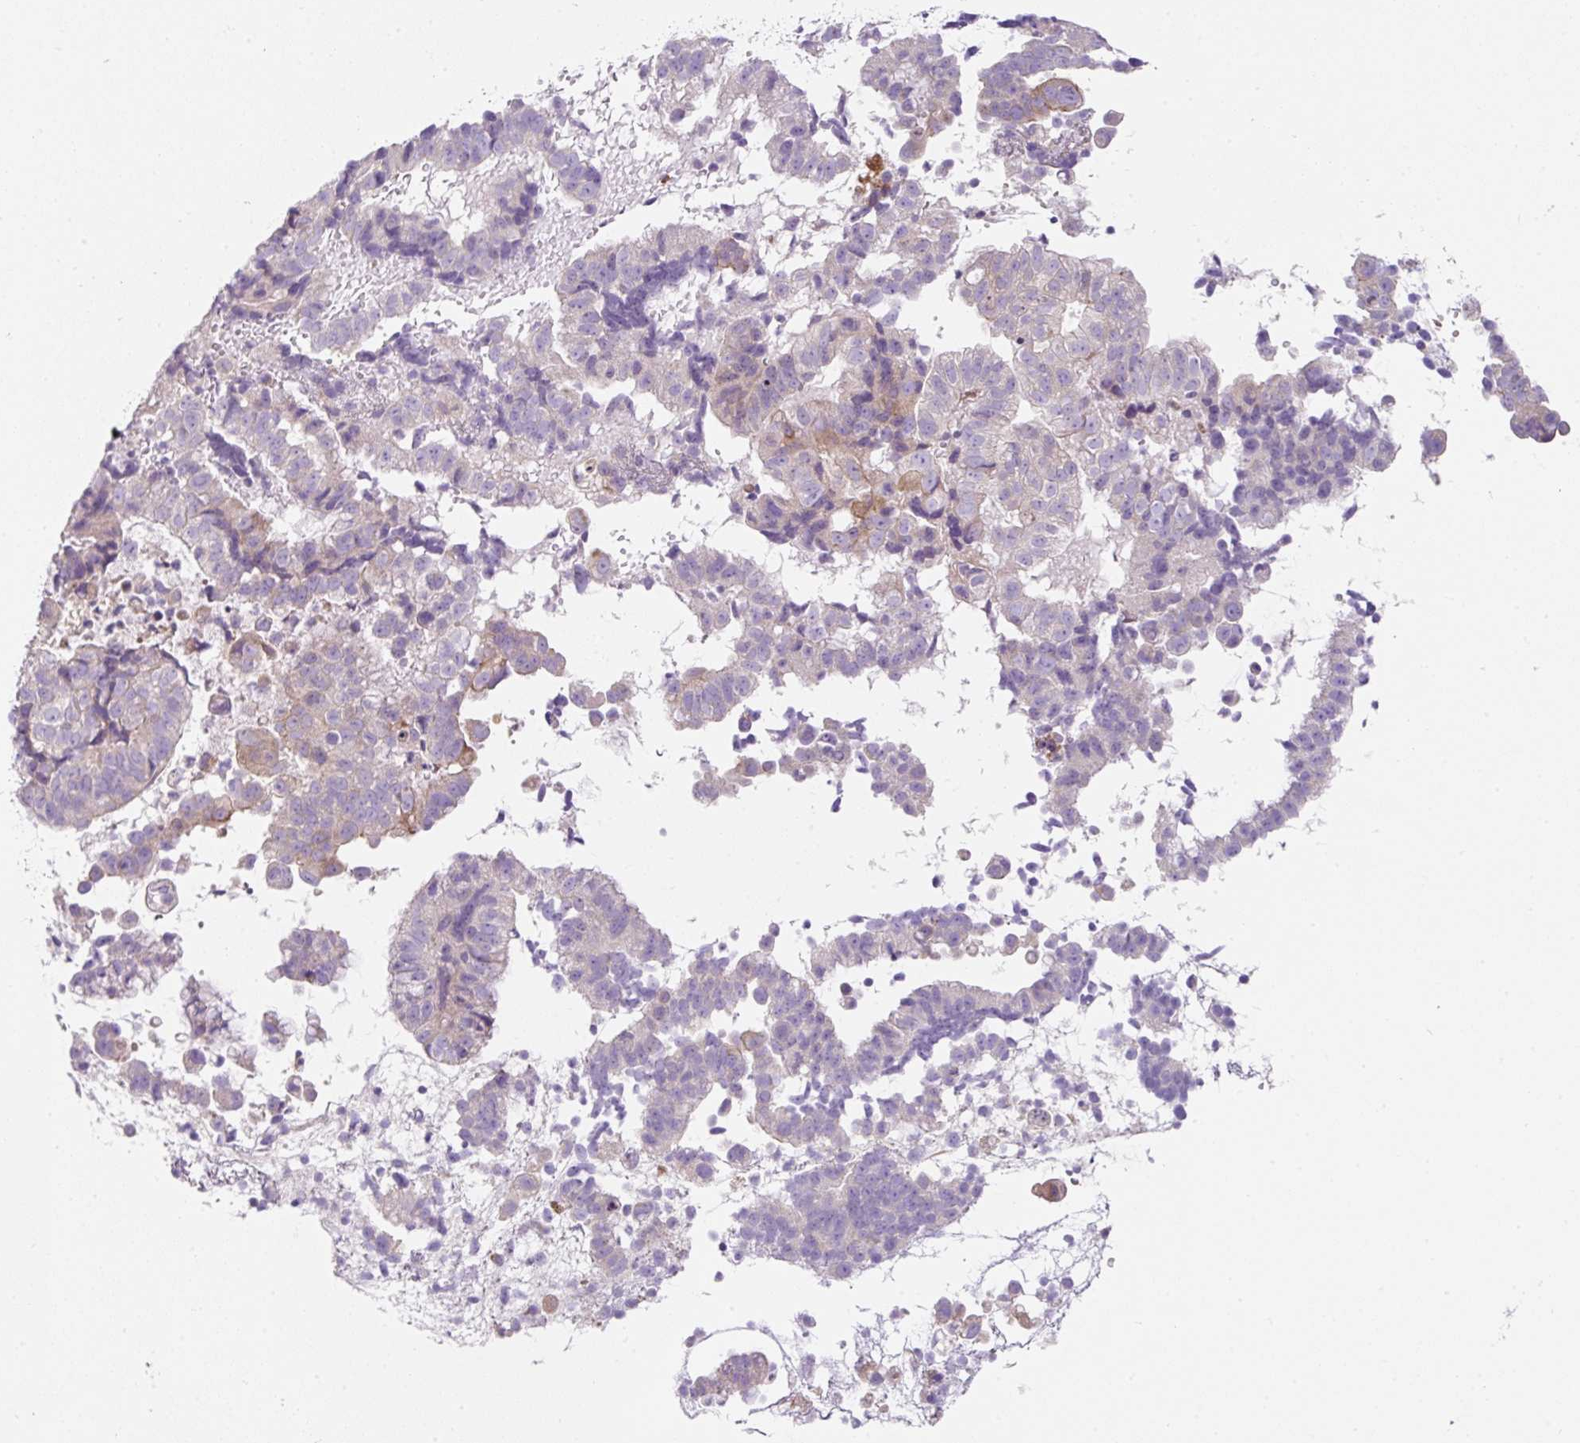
{"staining": {"intensity": "weak", "quantity": "<25%", "location": "cytoplasmic/membranous"}, "tissue": "endometrial cancer", "cell_type": "Tumor cells", "image_type": "cancer", "snomed": [{"axis": "morphology", "description": "Adenocarcinoma, NOS"}, {"axis": "topography", "description": "Endometrium"}], "caption": "An image of endometrial cancer stained for a protein shows no brown staining in tumor cells. Brightfield microscopy of immunohistochemistry stained with DAB (brown) and hematoxylin (blue), captured at high magnification.", "gene": "ERAP2", "patient": {"sex": "female", "age": 76}}